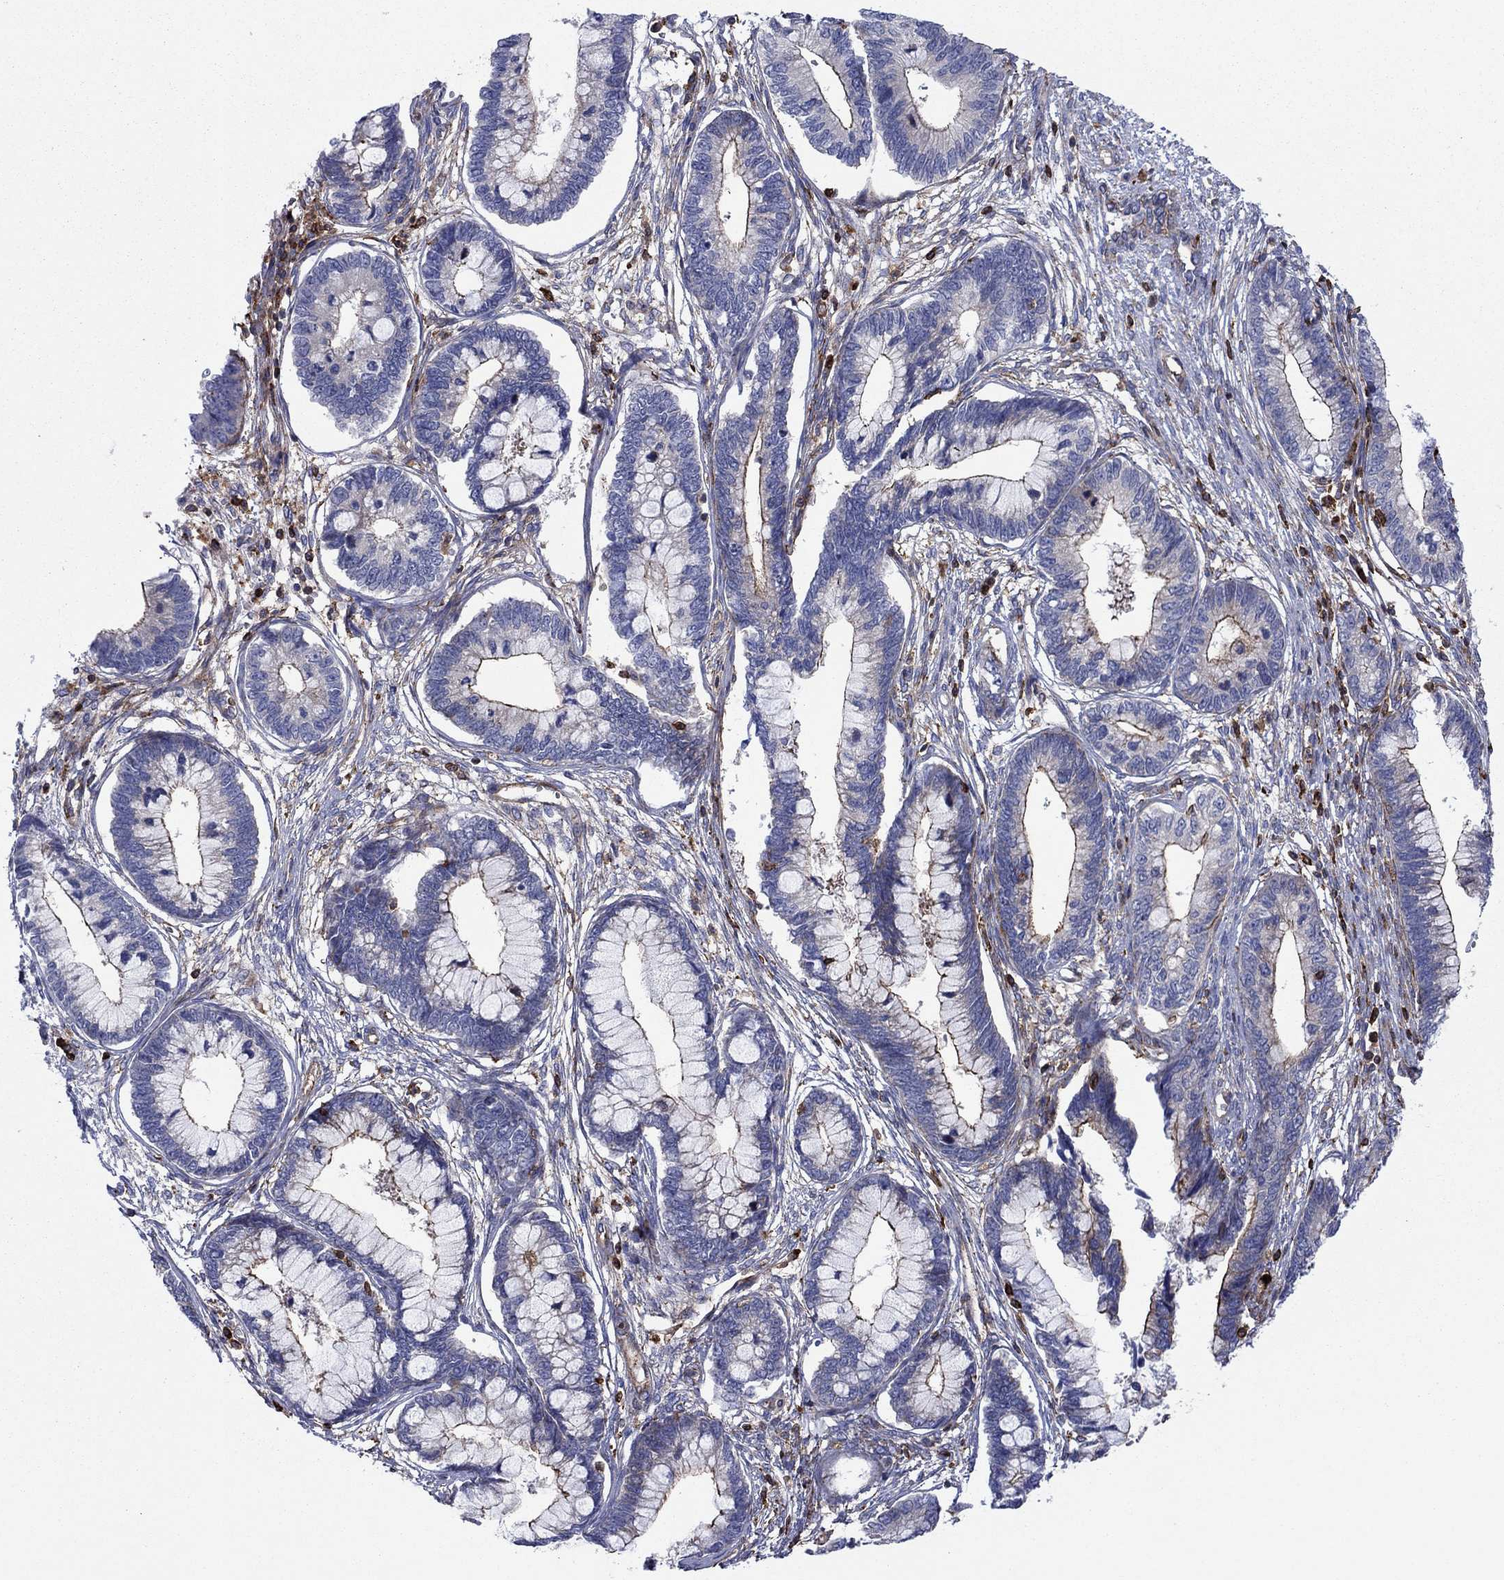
{"staining": {"intensity": "strong", "quantity": "<25%", "location": "cytoplasmic/membranous"}, "tissue": "cervical cancer", "cell_type": "Tumor cells", "image_type": "cancer", "snomed": [{"axis": "morphology", "description": "Adenocarcinoma, NOS"}, {"axis": "topography", "description": "Cervix"}], "caption": "Cervical cancer tissue exhibits strong cytoplasmic/membranous positivity in about <25% of tumor cells Nuclei are stained in blue.", "gene": "PAG1", "patient": {"sex": "female", "age": 44}}